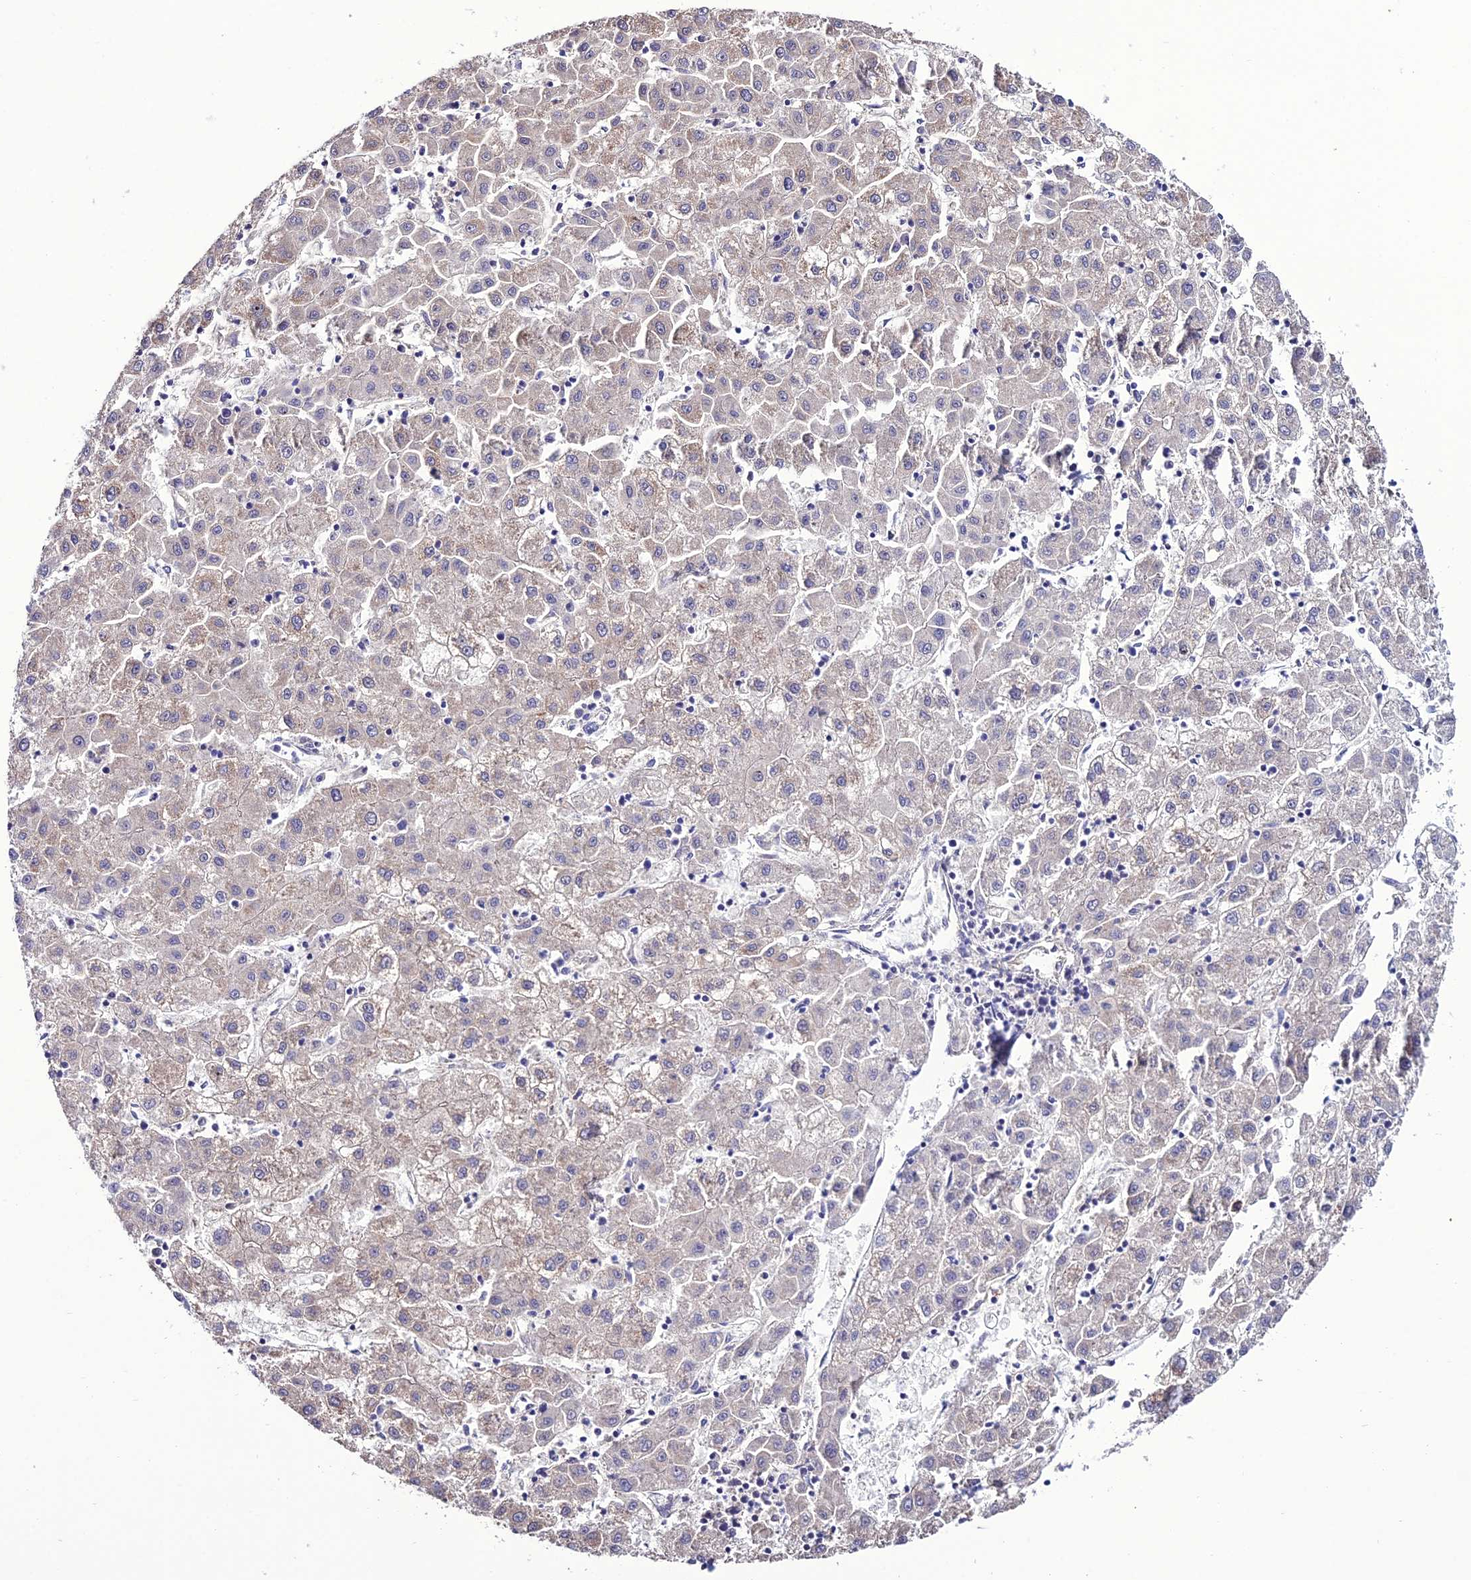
{"staining": {"intensity": "negative", "quantity": "none", "location": "none"}, "tissue": "liver cancer", "cell_type": "Tumor cells", "image_type": "cancer", "snomed": [{"axis": "morphology", "description": "Carcinoma, Hepatocellular, NOS"}, {"axis": "topography", "description": "Liver"}], "caption": "Immunohistochemistry micrograph of liver cancer stained for a protein (brown), which displays no expression in tumor cells.", "gene": "HOGA1", "patient": {"sex": "male", "age": 72}}